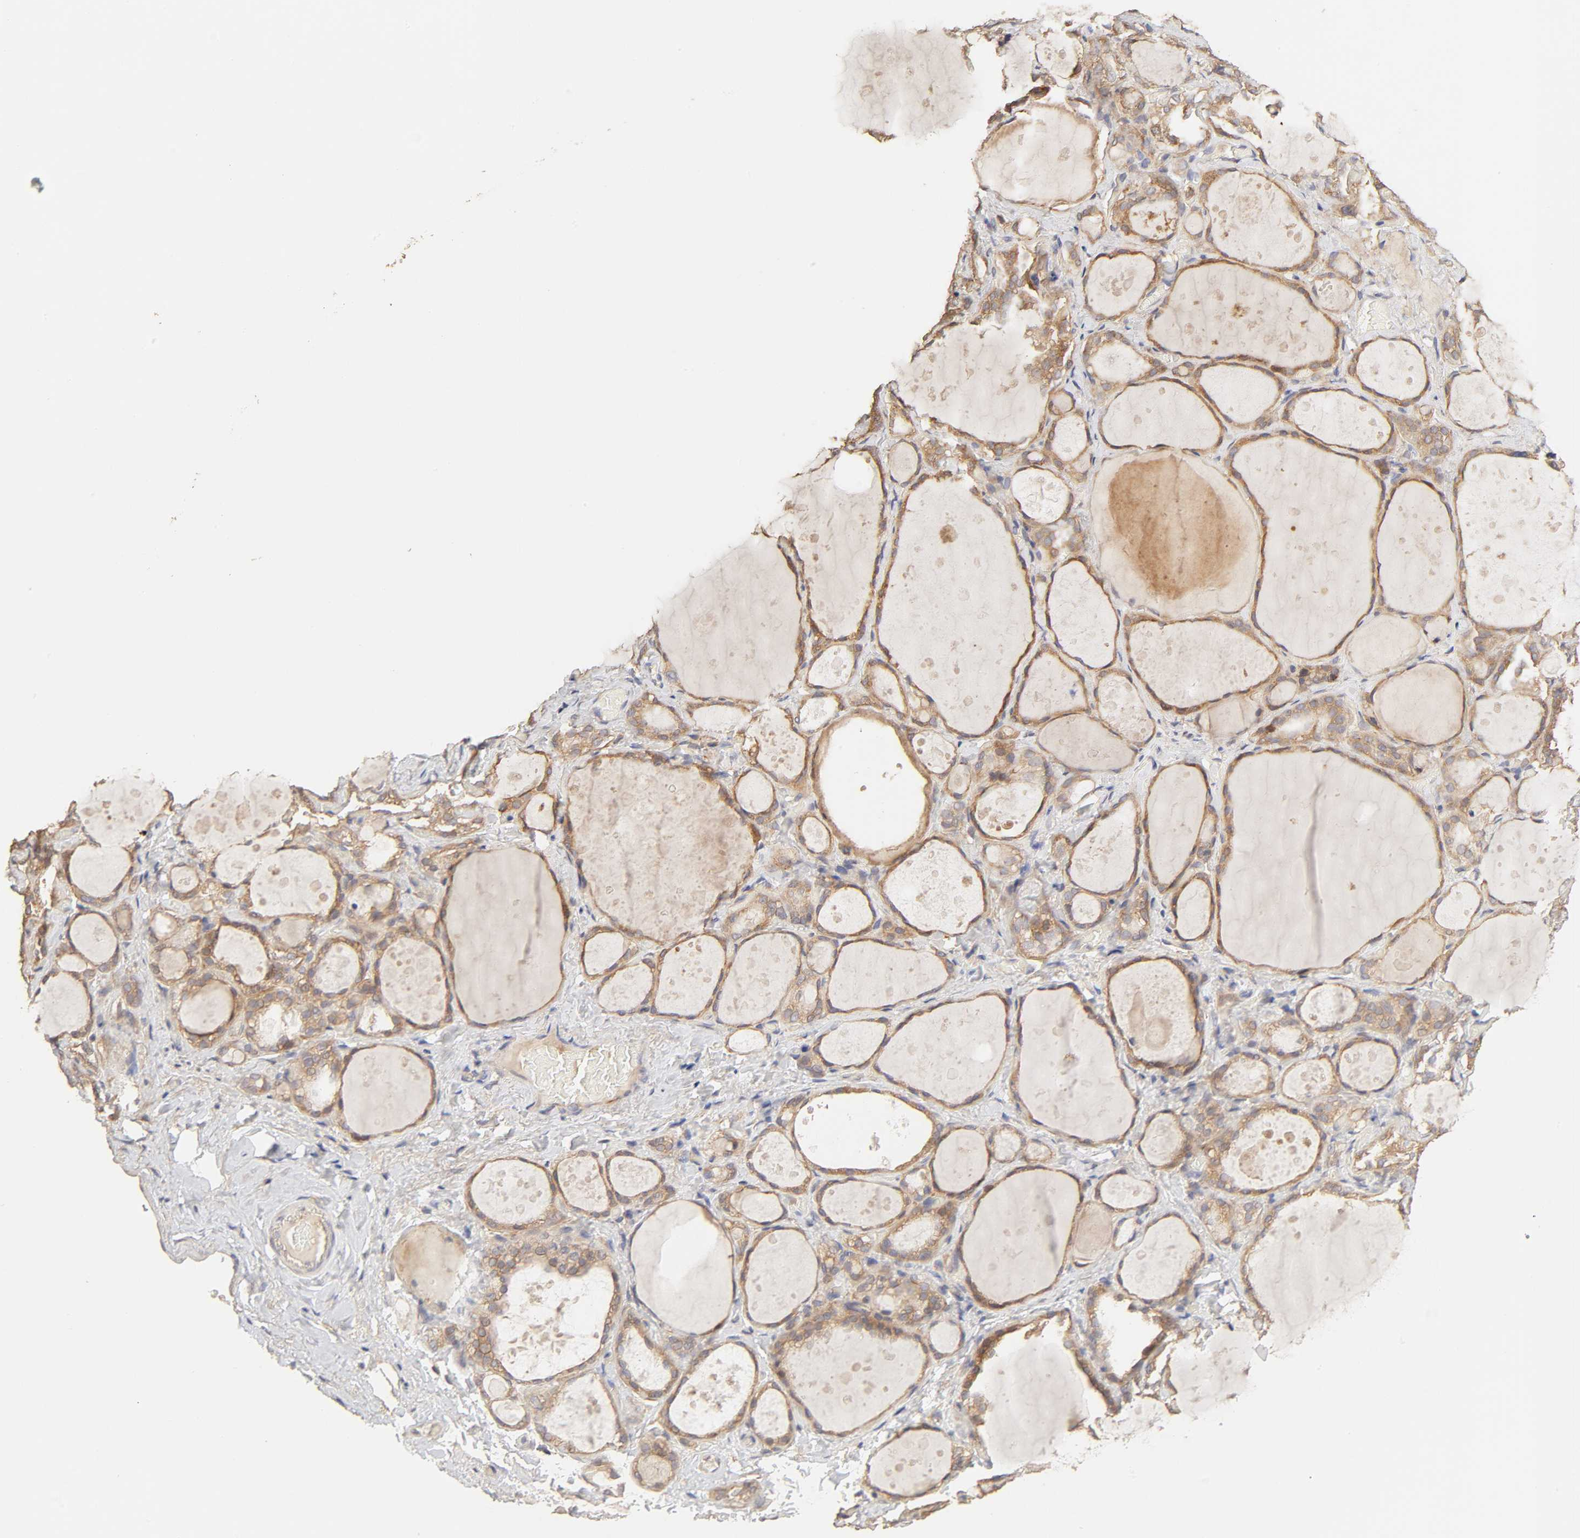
{"staining": {"intensity": "moderate", "quantity": ">75%", "location": "cytoplasmic/membranous"}, "tissue": "thyroid gland", "cell_type": "Glandular cells", "image_type": "normal", "snomed": [{"axis": "morphology", "description": "Normal tissue, NOS"}, {"axis": "topography", "description": "Thyroid gland"}], "caption": "High-power microscopy captured an immunohistochemistry (IHC) photomicrograph of benign thyroid gland, revealing moderate cytoplasmic/membranous staining in about >75% of glandular cells. (IHC, brightfield microscopy, high magnification).", "gene": "AP1G2", "patient": {"sex": "female", "age": 75}}